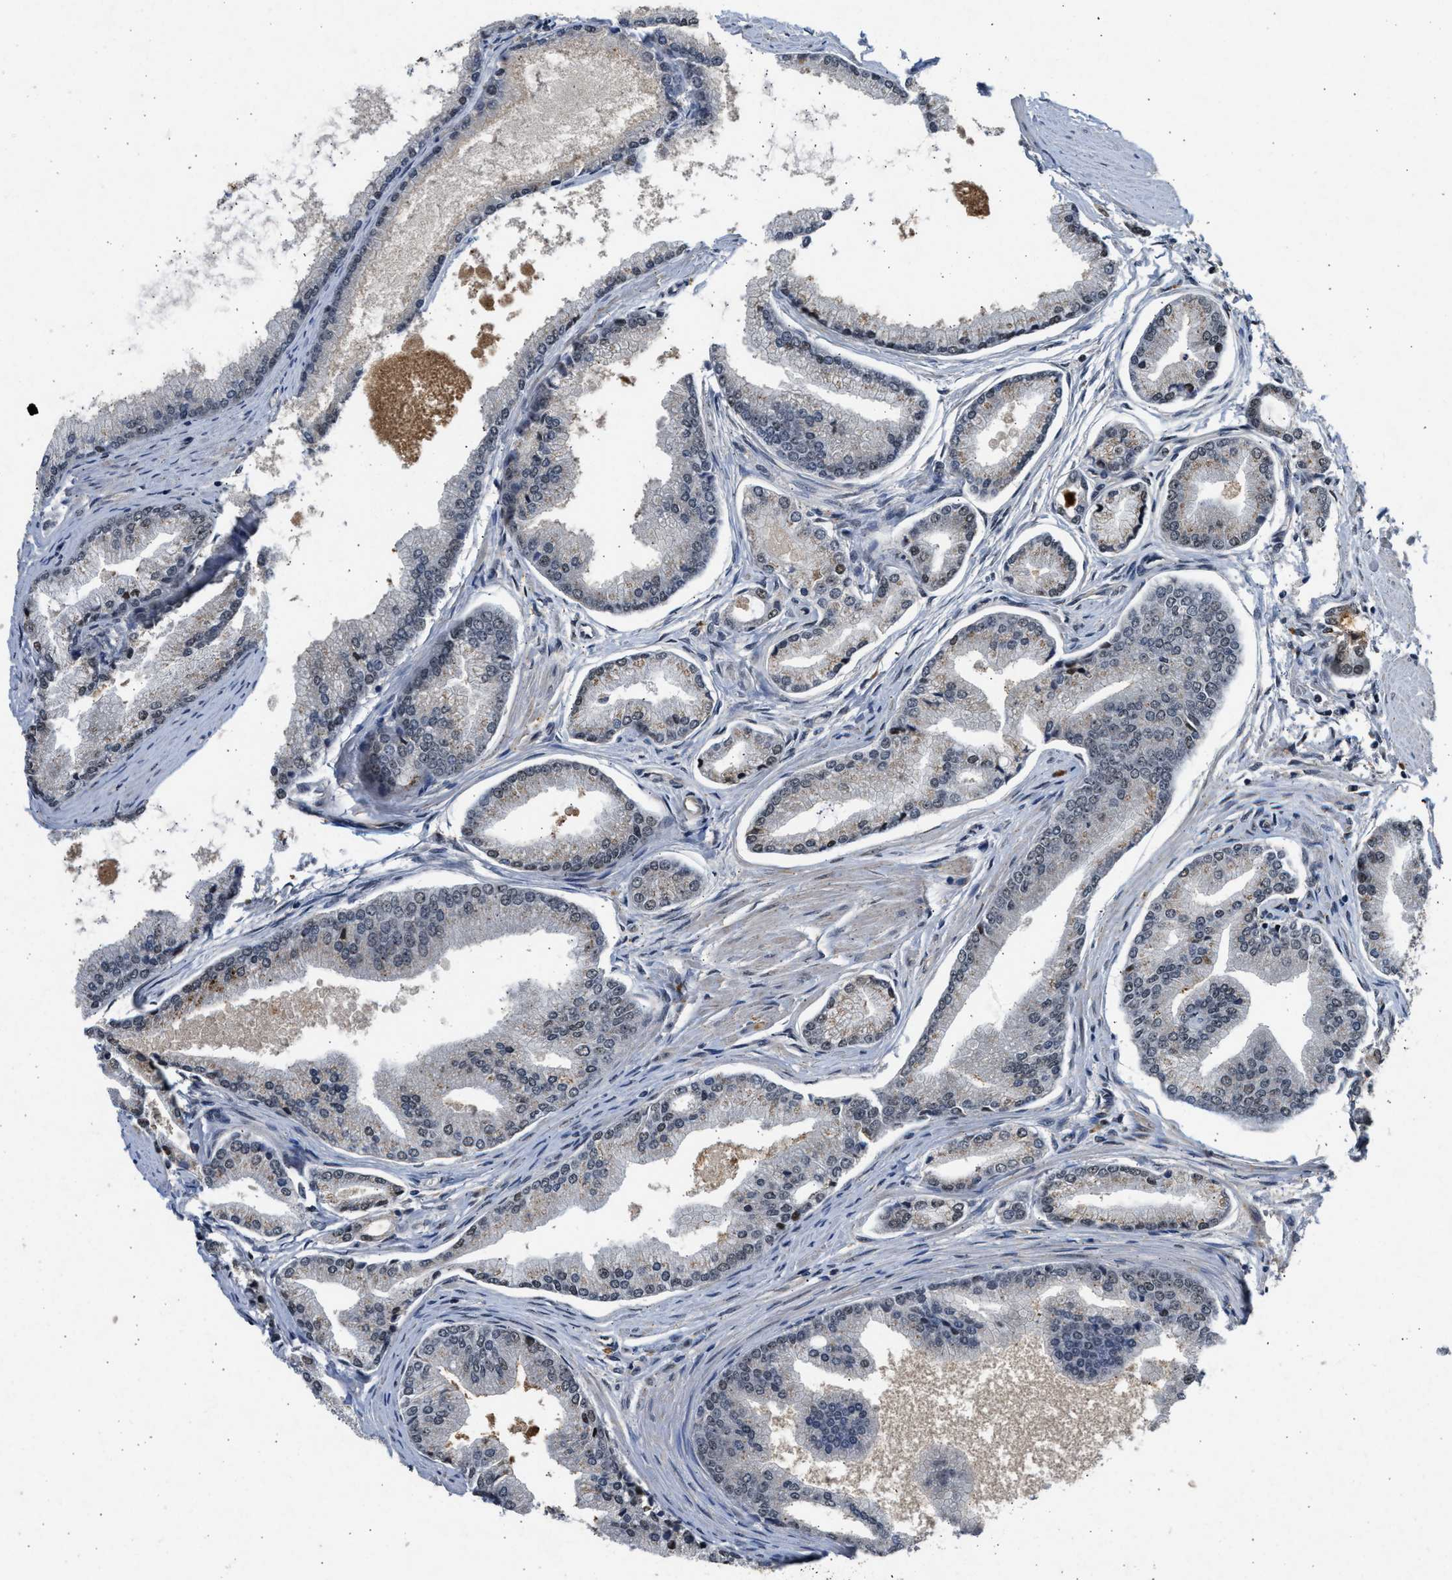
{"staining": {"intensity": "negative", "quantity": "none", "location": "none"}, "tissue": "prostate cancer", "cell_type": "Tumor cells", "image_type": "cancer", "snomed": [{"axis": "morphology", "description": "Adenocarcinoma, High grade"}, {"axis": "topography", "description": "Prostate"}], "caption": "High power microscopy micrograph of an immunohistochemistry micrograph of prostate cancer, revealing no significant staining in tumor cells.", "gene": "TFDP2", "patient": {"sex": "male", "age": 61}}